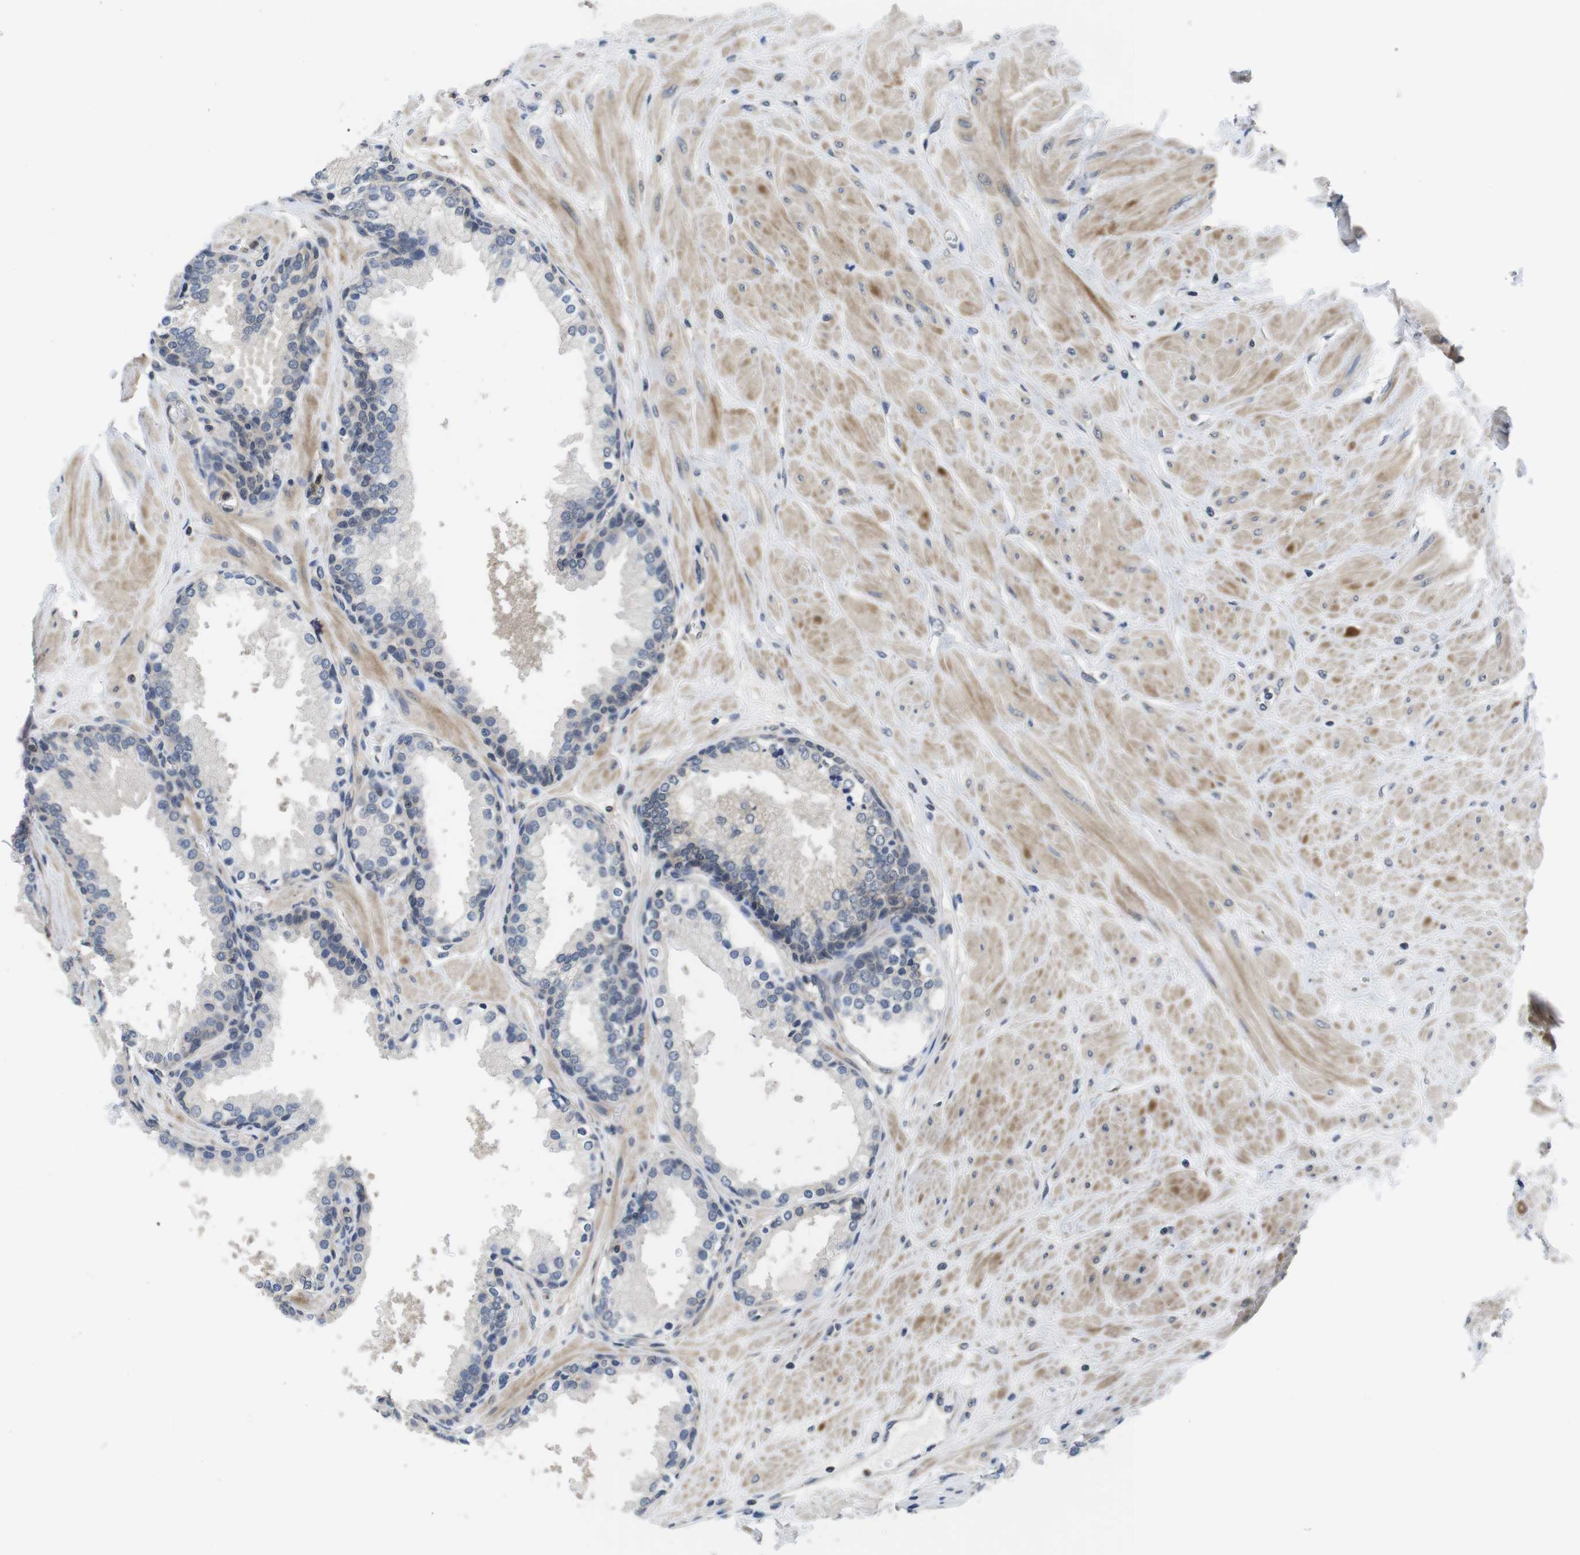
{"staining": {"intensity": "negative", "quantity": "none", "location": "none"}, "tissue": "prostate", "cell_type": "Glandular cells", "image_type": "normal", "snomed": [{"axis": "morphology", "description": "Normal tissue, NOS"}, {"axis": "topography", "description": "Prostate"}], "caption": "This is an immunohistochemistry image of normal prostate. There is no expression in glandular cells.", "gene": "FADD", "patient": {"sex": "male", "age": 51}}